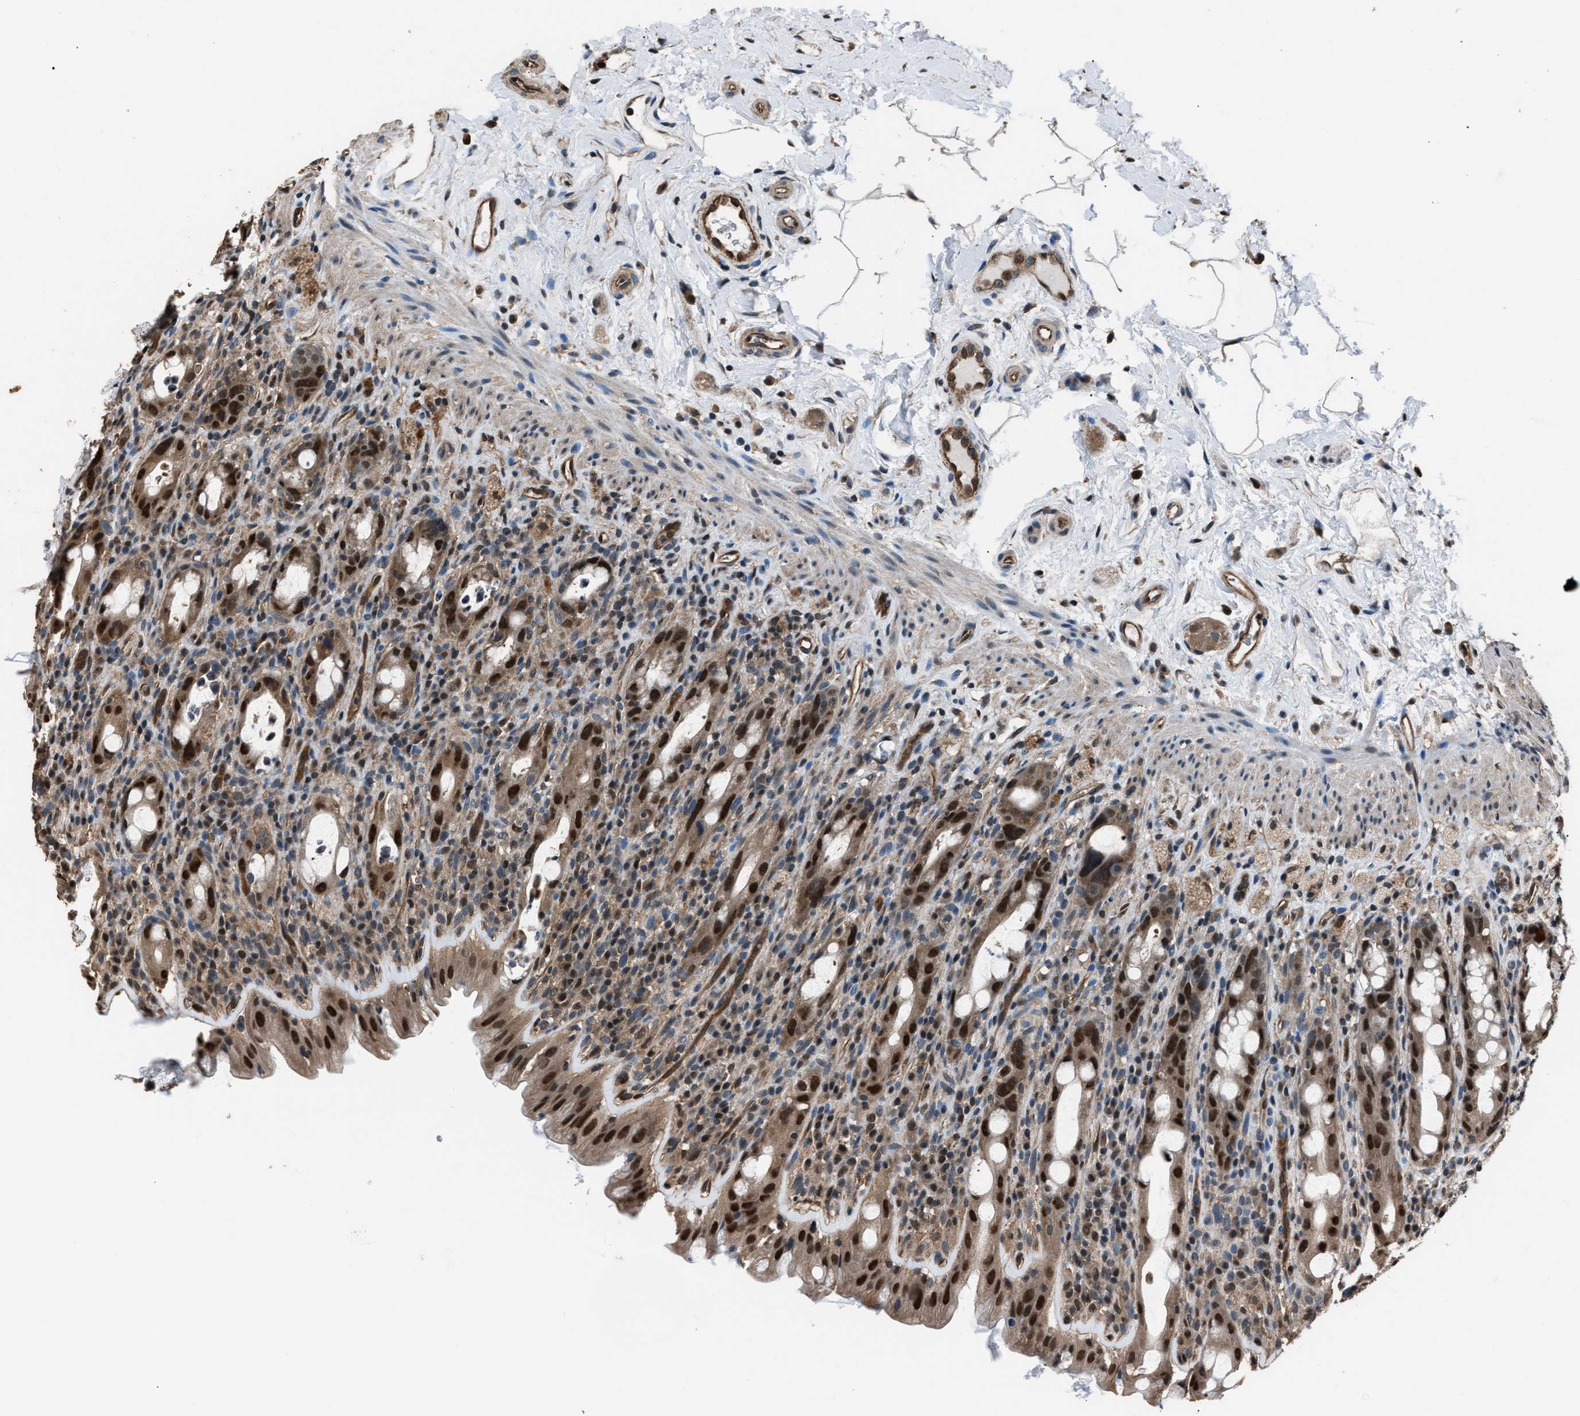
{"staining": {"intensity": "strong", "quantity": ">75%", "location": "cytoplasmic/membranous,nuclear"}, "tissue": "rectum", "cell_type": "Glandular cells", "image_type": "normal", "snomed": [{"axis": "morphology", "description": "Normal tissue, NOS"}, {"axis": "topography", "description": "Rectum"}], "caption": "Strong cytoplasmic/membranous,nuclear positivity for a protein is appreciated in about >75% of glandular cells of unremarkable rectum using immunohistochemistry.", "gene": "DFFA", "patient": {"sex": "male", "age": 44}}